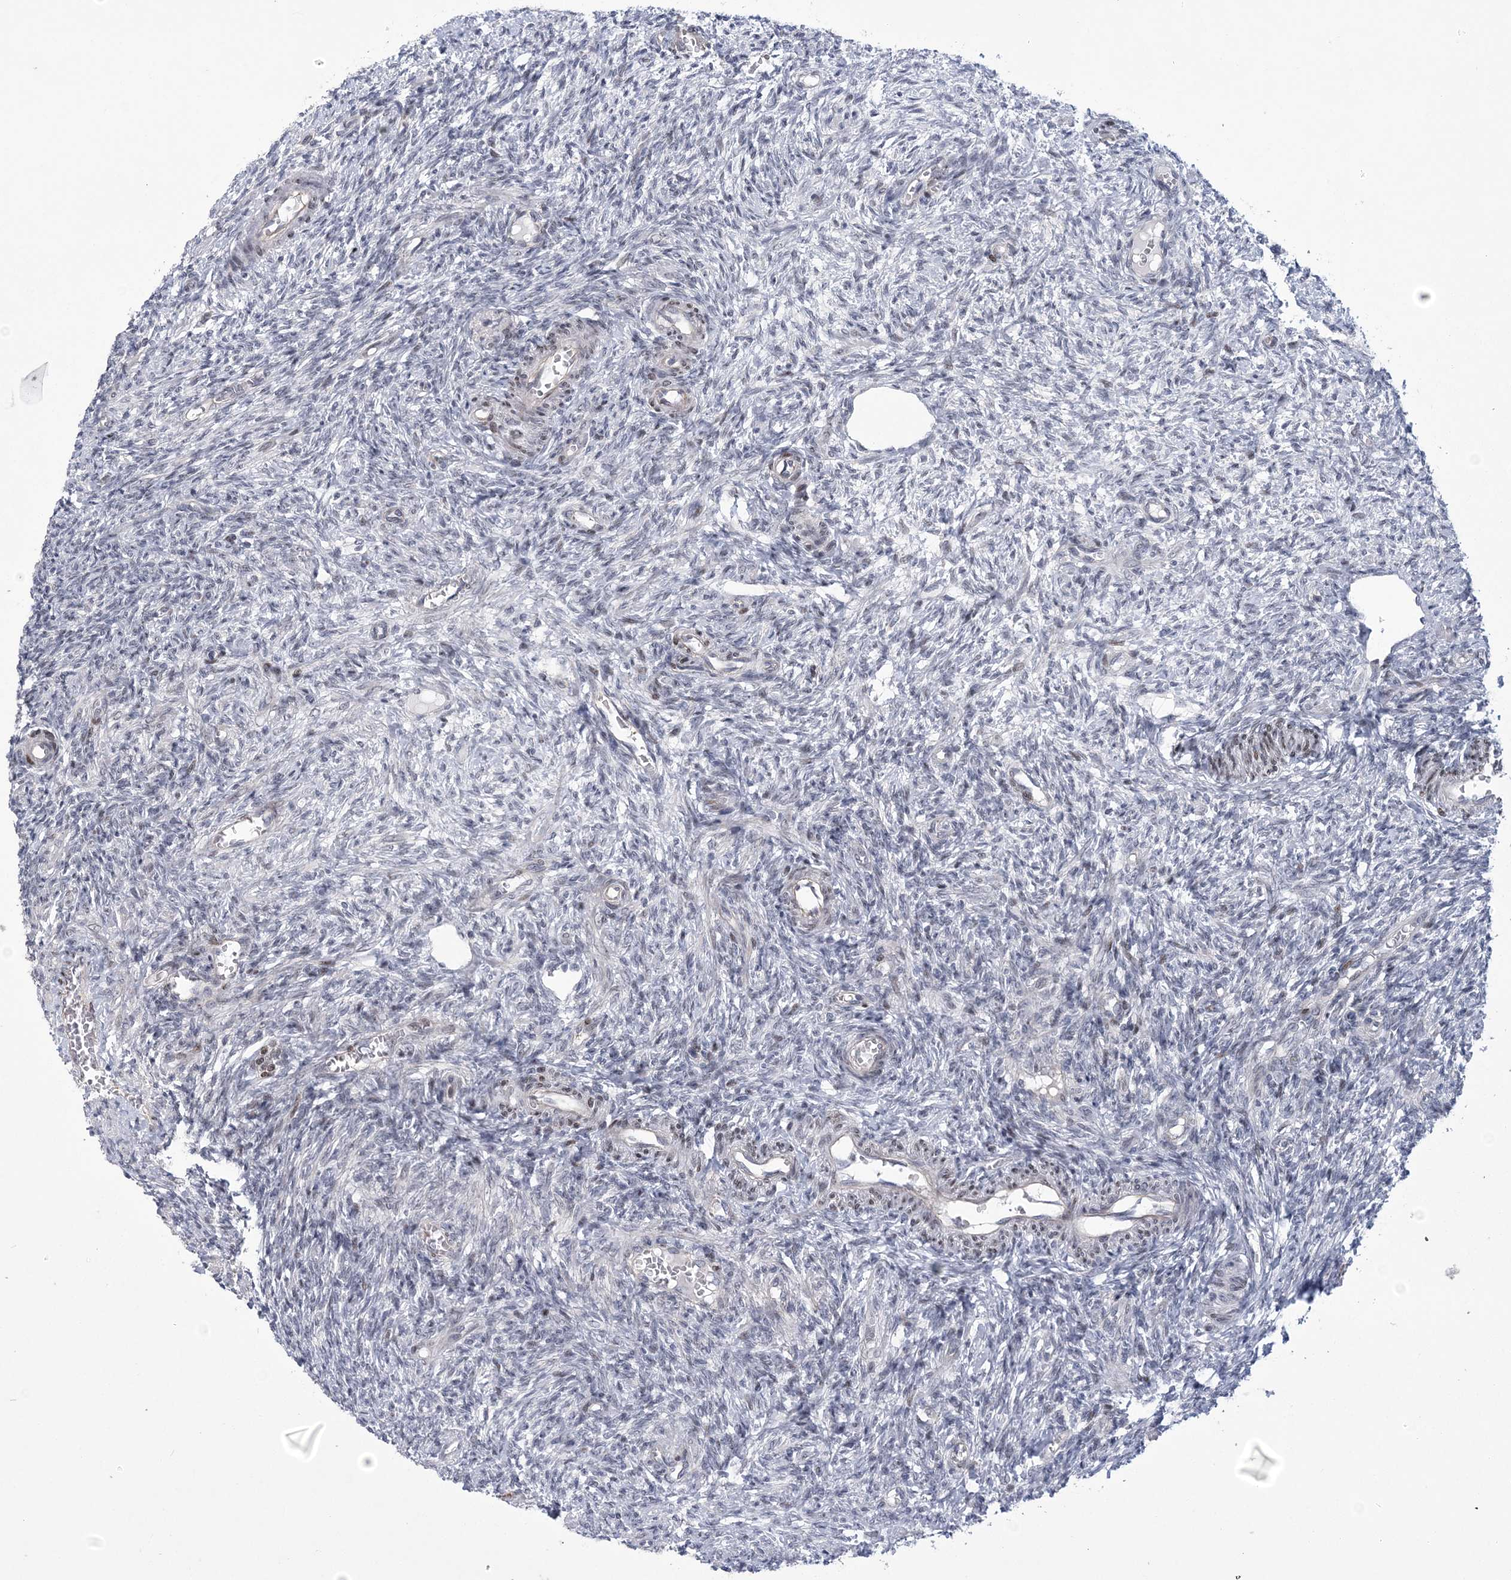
{"staining": {"intensity": "negative", "quantity": "none", "location": "none"}, "tissue": "ovary", "cell_type": "Ovarian stroma cells", "image_type": "normal", "snomed": [{"axis": "morphology", "description": "Normal tissue, NOS"}, {"axis": "topography", "description": "Ovary"}], "caption": "Protein analysis of normal ovary displays no significant positivity in ovarian stroma cells. Brightfield microscopy of immunohistochemistry stained with DAB (brown) and hematoxylin (blue), captured at high magnification.", "gene": "HOMEZ", "patient": {"sex": "female", "age": 27}}